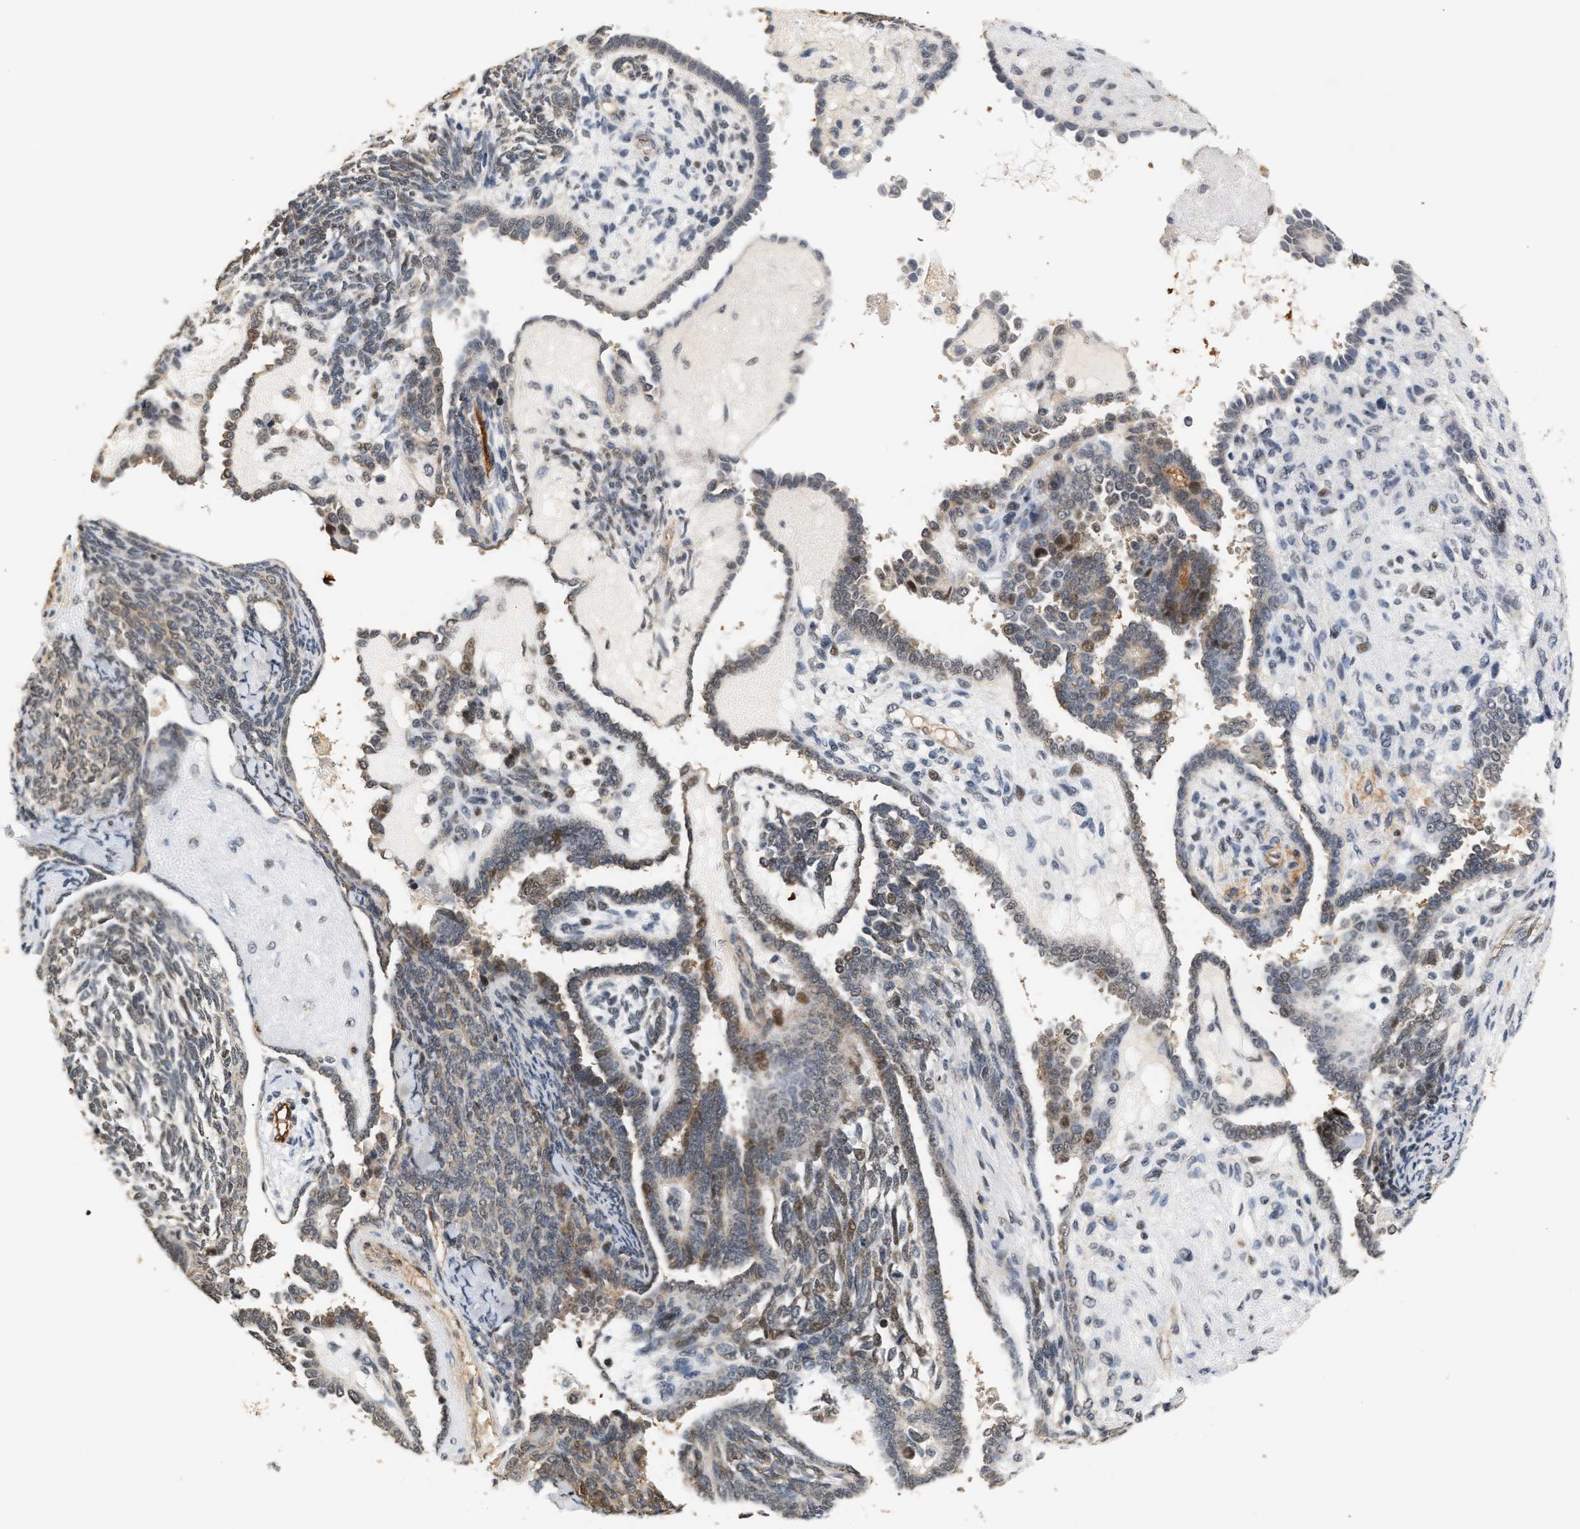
{"staining": {"intensity": "weak", "quantity": "<25%", "location": "nuclear"}, "tissue": "endometrial cancer", "cell_type": "Tumor cells", "image_type": "cancer", "snomed": [{"axis": "morphology", "description": "Neoplasm, malignant, NOS"}, {"axis": "topography", "description": "Endometrium"}], "caption": "This is an immunohistochemistry photomicrograph of endometrial cancer. There is no staining in tumor cells.", "gene": "PLXND1", "patient": {"sex": "female", "age": 74}}